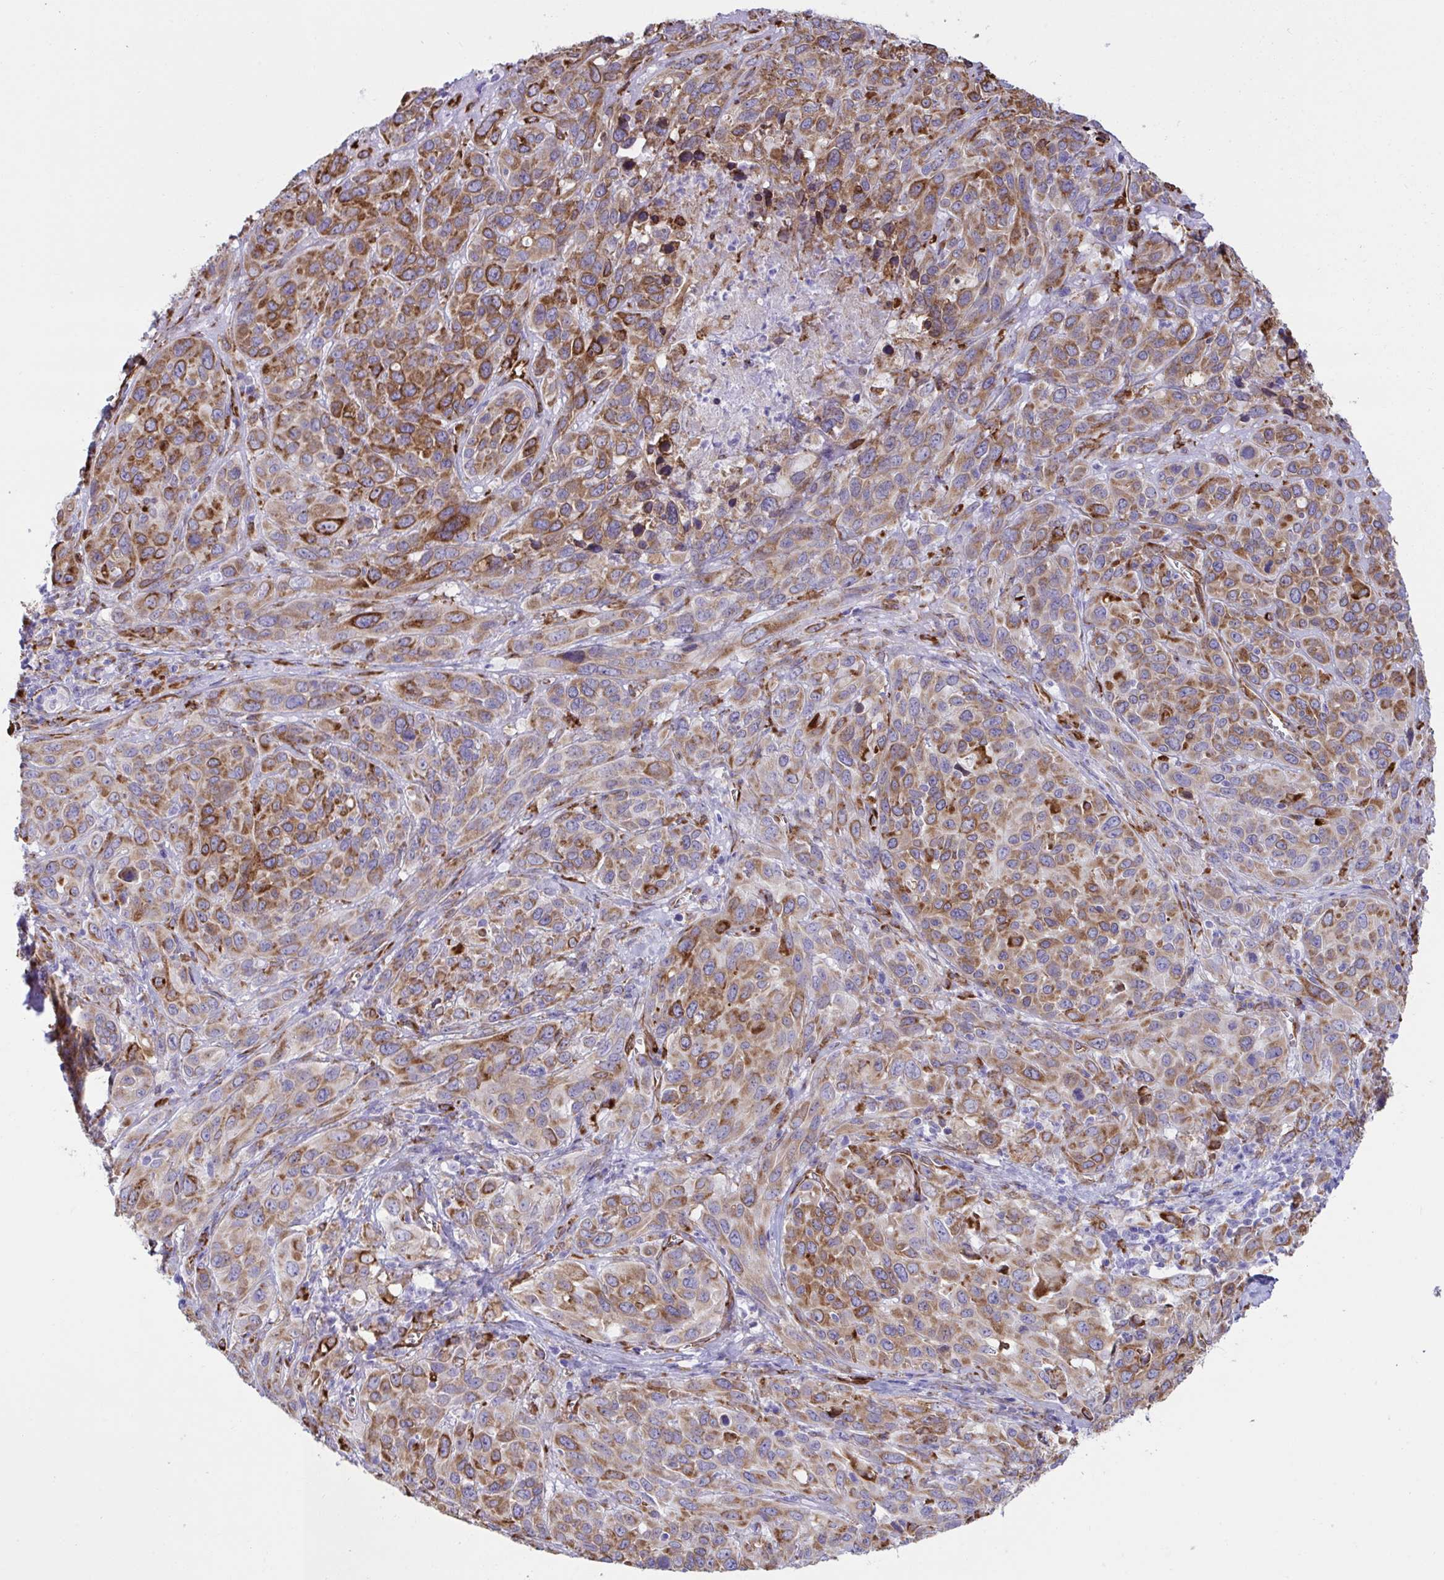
{"staining": {"intensity": "moderate", "quantity": ">75%", "location": "cytoplasmic/membranous"}, "tissue": "cervical cancer", "cell_type": "Tumor cells", "image_type": "cancer", "snomed": [{"axis": "morphology", "description": "Normal tissue, NOS"}, {"axis": "morphology", "description": "Squamous cell carcinoma, NOS"}, {"axis": "topography", "description": "Cervix"}], "caption": "This photomicrograph exhibits immunohistochemistry (IHC) staining of human cervical cancer (squamous cell carcinoma), with medium moderate cytoplasmic/membranous expression in approximately >75% of tumor cells.", "gene": "ASPH", "patient": {"sex": "female", "age": 51}}